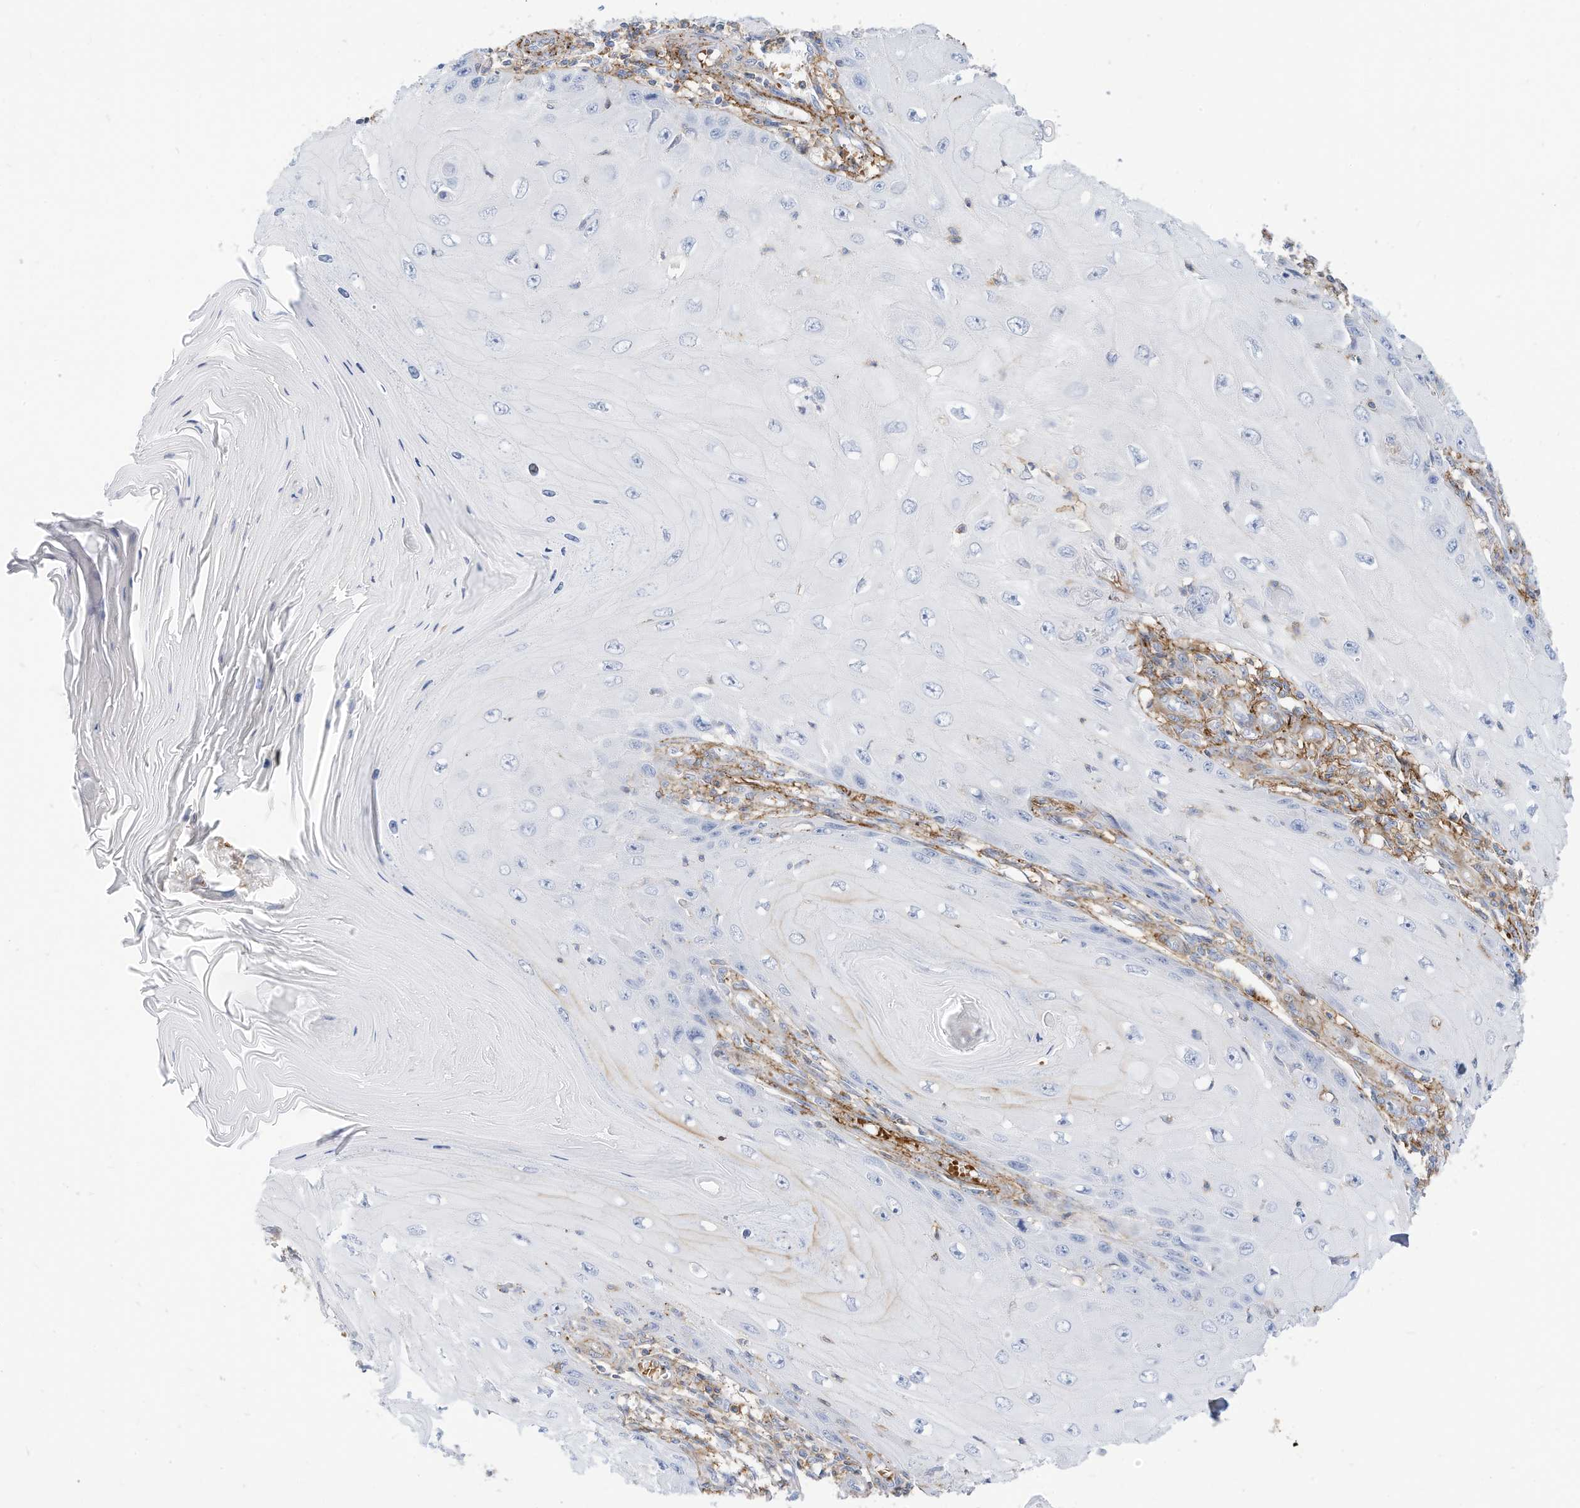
{"staining": {"intensity": "negative", "quantity": "none", "location": "none"}, "tissue": "skin cancer", "cell_type": "Tumor cells", "image_type": "cancer", "snomed": [{"axis": "morphology", "description": "Squamous cell carcinoma, NOS"}, {"axis": "topography", "description": "Skin"}], "caption": "Human skin cancer stained for a protein using immunohistochemistry demonstrates no positivity in tumor cells.", "gene": "TXNDC9", "patient": {"sex": "female", "age": 73}}